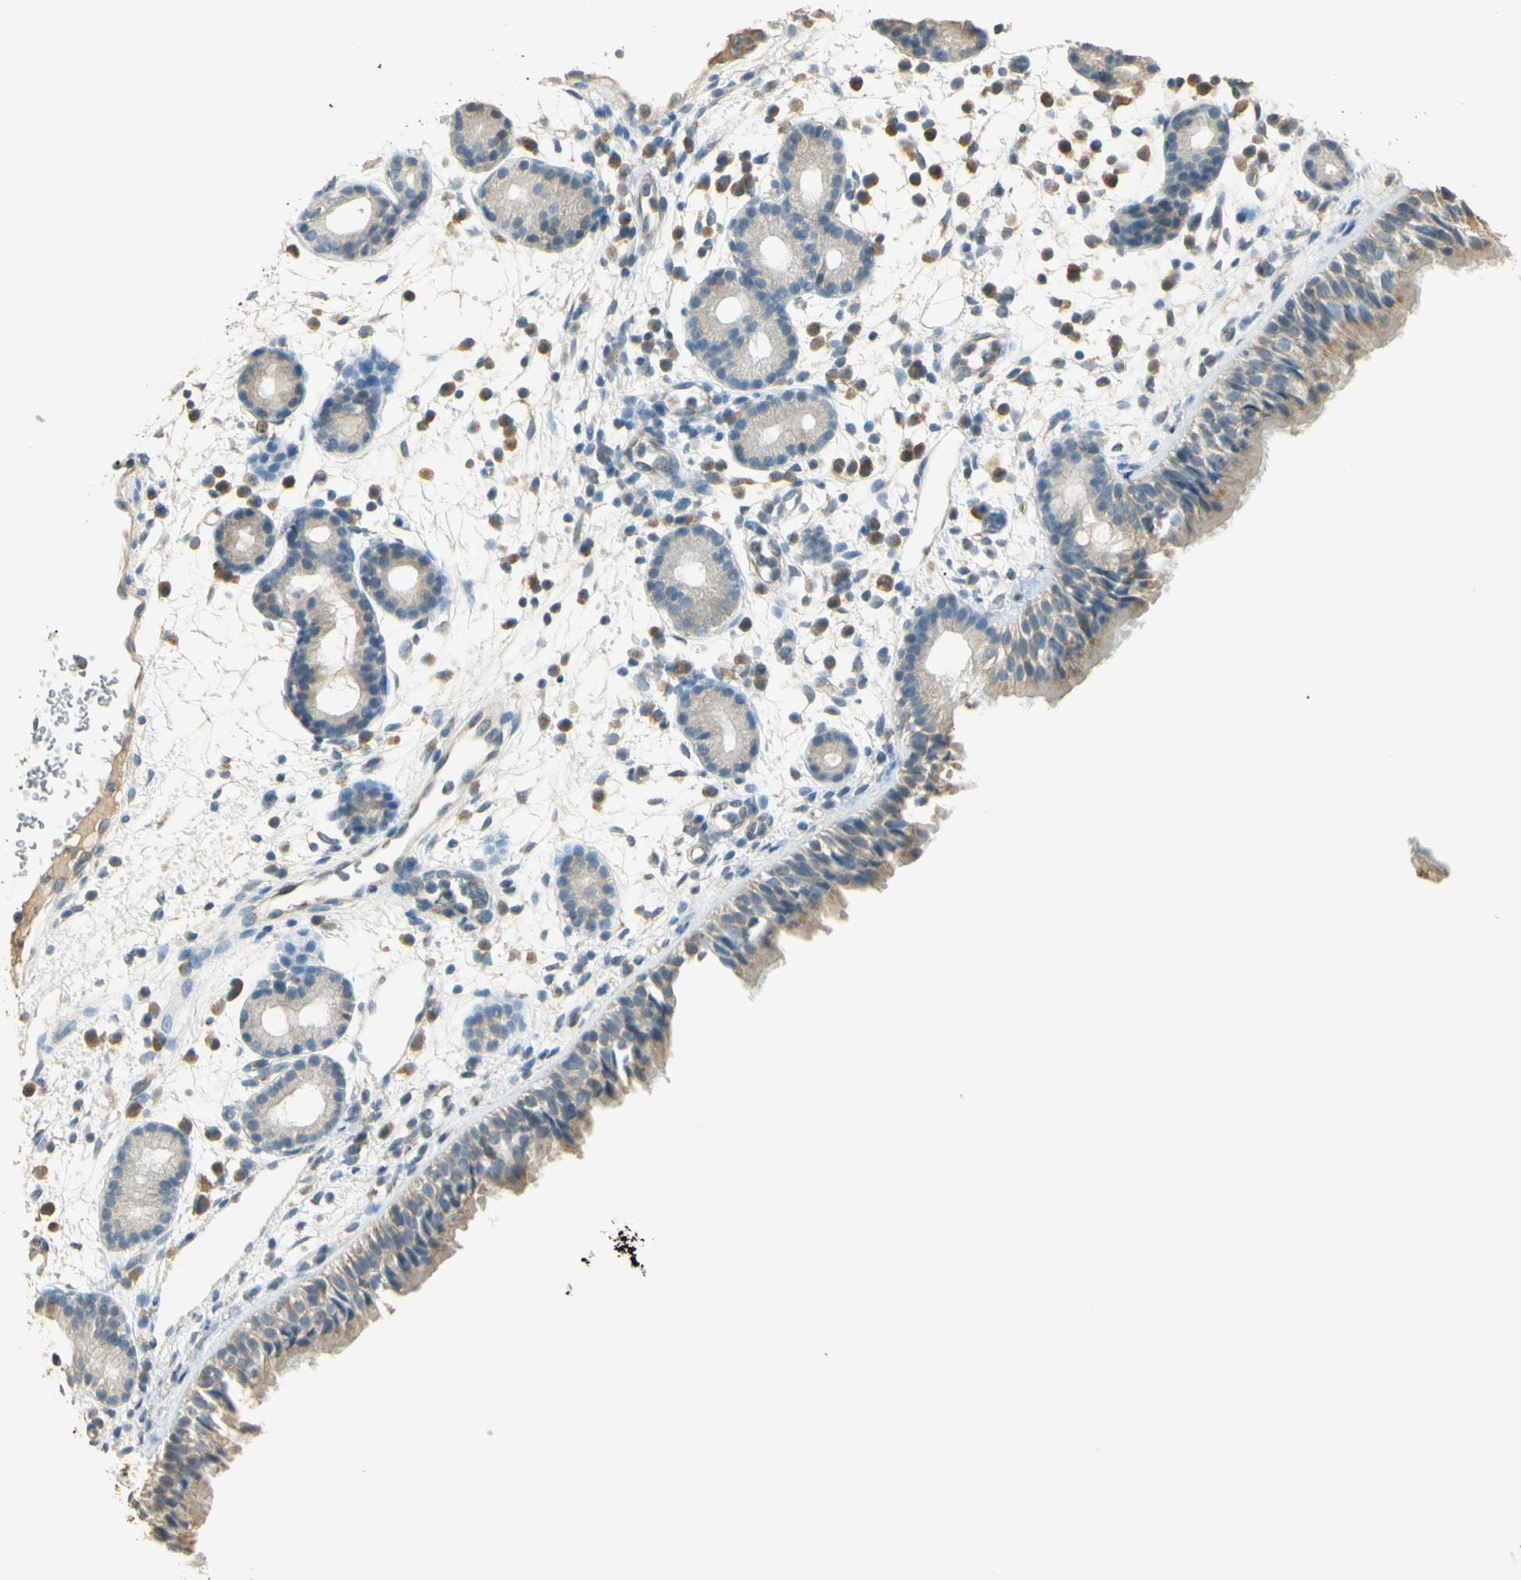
{"staining": {"intensity": "weak", "quantity": ">75%", "location": "cytoplasmic/membranous"}, "tissue": "nasopharynx", "cell_type": "Respiratory epithelial cells", "image_type": "normal", "snomed": [{"axis": "morphology", "description": "Normal tissue, NOS"}, {"axis": "morphology", "description": "Inflammation, NOS"}, {"axis": "topography", "description": "Nasopharynx"}], "caption": "Protein expression analysis of benign human nasopharynx reveals weak cytoplasmic/membranous positivity in approximately >75% of respiratory epithelial cells. (brown staining indicates protein expression, while blue staining denotes nuclei).", "gene": "UXS1", "patient": {"sex": "female", "age": 55}}